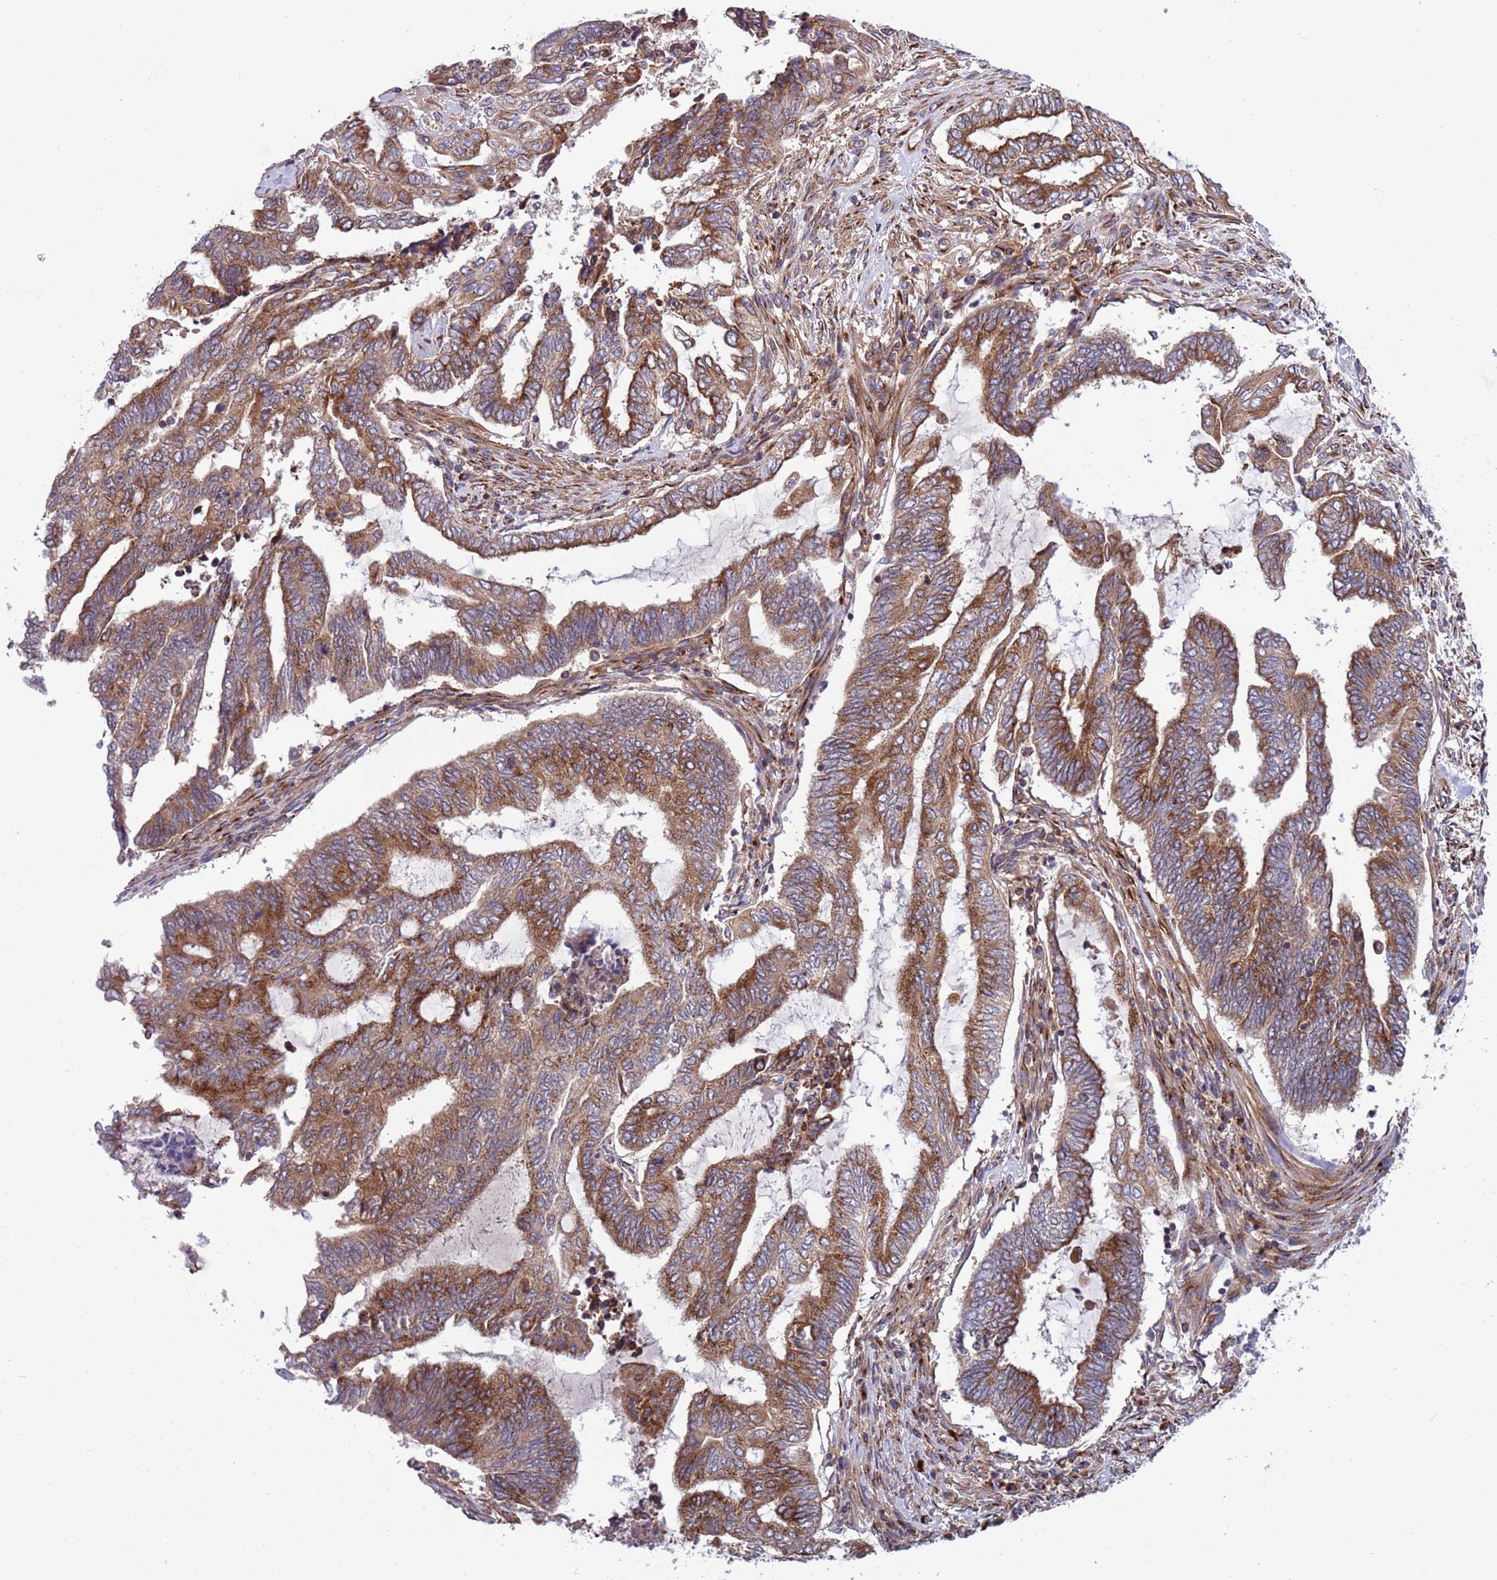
{"staining": {"intensity": "moderate", "quantity": ">75%", "location": "cytoplasmic/membranous"}, "tissue": "endometrial cancer", "cell_type": "Tumor cells", "image_type": "cancer", "snomed": [{"axis": "morphology", "description": "Adenocarcinoma, NOS"}, {"axis": "topography", "description": "Uterus"}, {"axis": "topography", "description": "Endometrium"}], "caption": "Protein analysis of adenocarcinoma (endometrial) tissue reveals moderate cytoplasmic/membranous expression in approximately >75% of tumor cells.", "gene": "ZC3HAV1", "patient": {"sex": "female", "age": 70}}